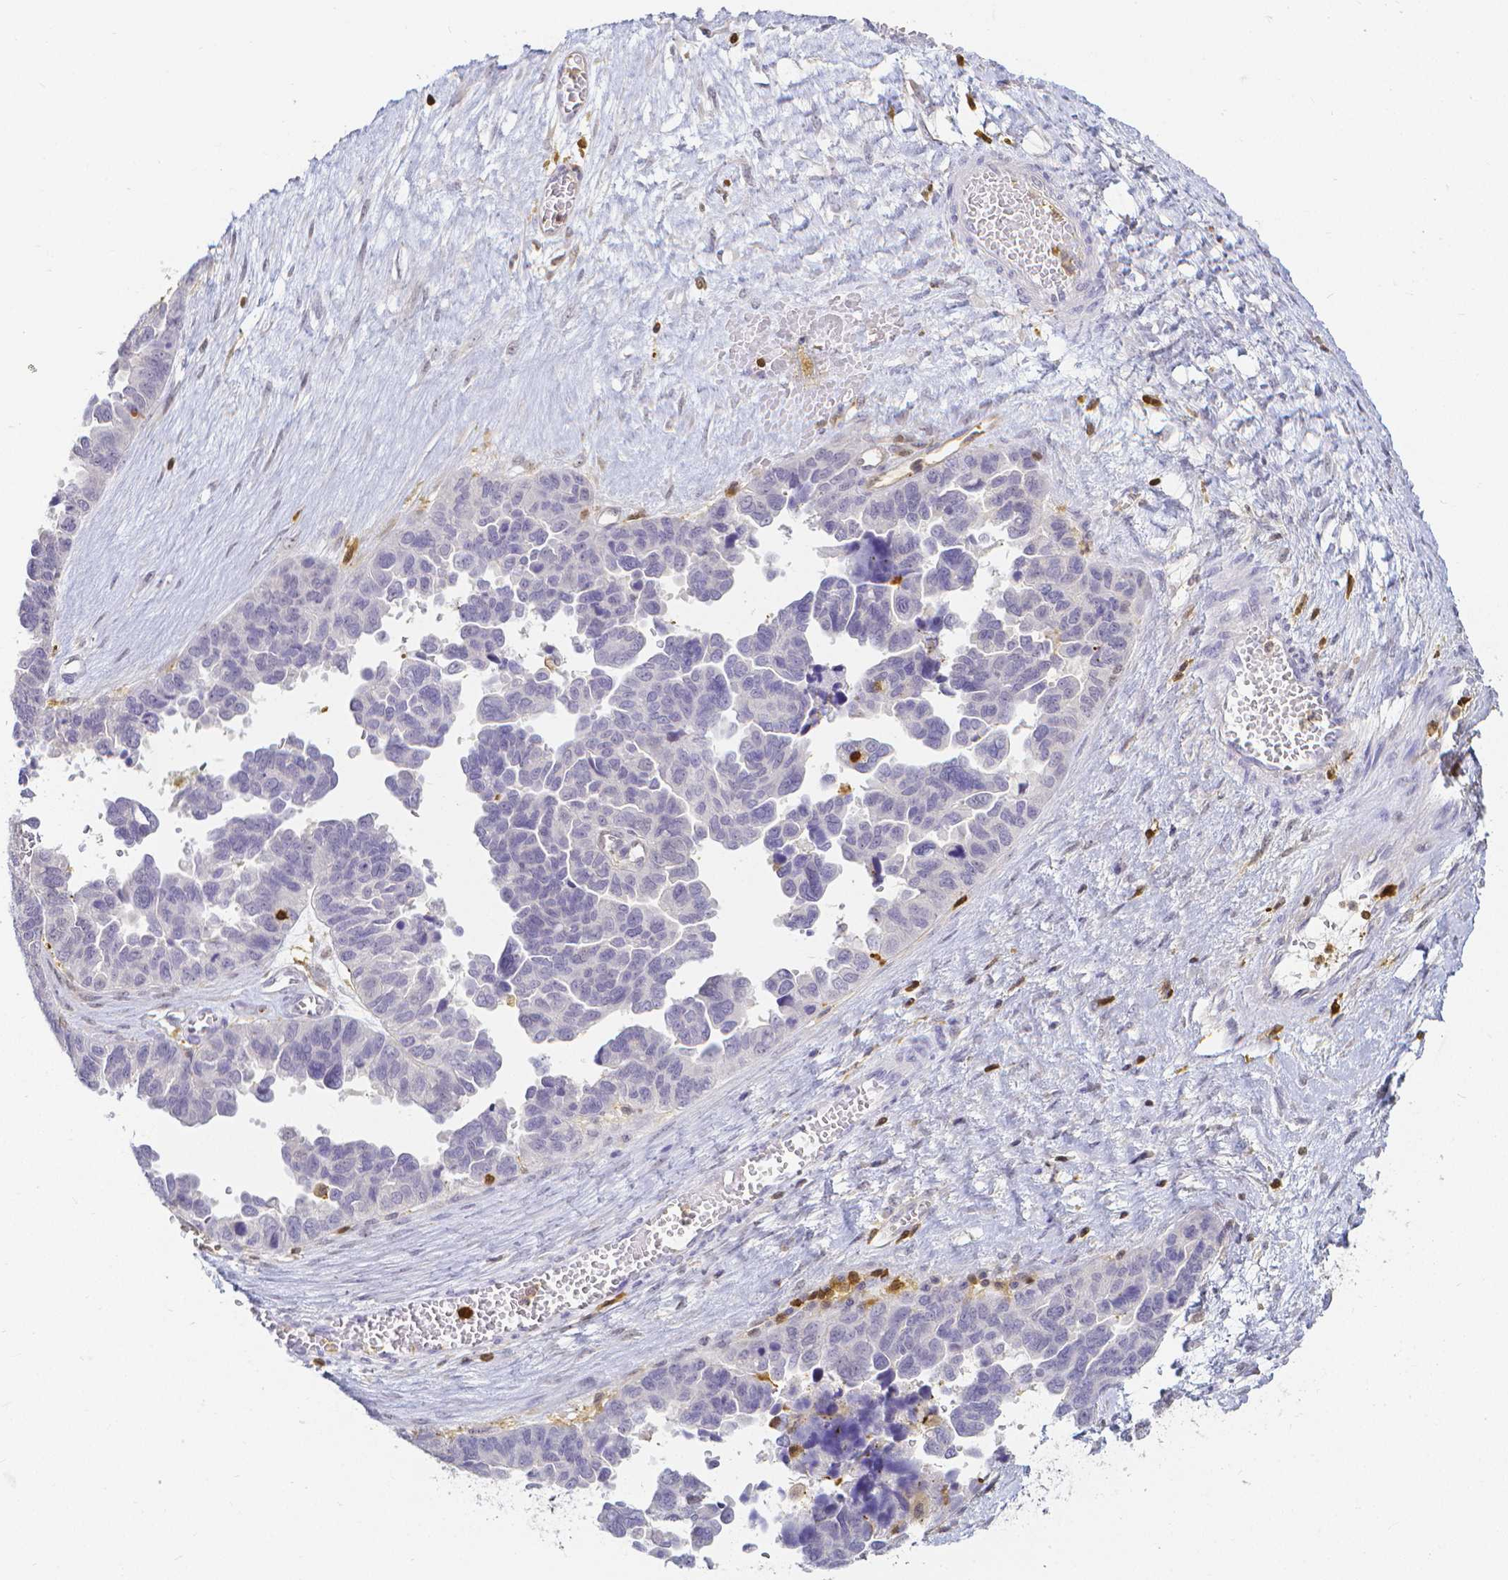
{"staining": {"intensity": "negative", "quantity": "none", "location": "none"}, "tissue": "ovarian cancer", "cell_type": "Tumor cells", "image_type": "cancer", "snomed": [{"axis": "morphology", "description": "Cystadenocarcinoma, serous, NOS"}, {"axis": "topography", "description": "Ovary"}], "caption": "High power microscopy image of an immunohistochemistry micrograph of serous cystadenocarcinoma (ovarian), revealing no significant positivity in tumor cells. The staining is performed using DAB (3,3'-diaminobenzidine) brown chromogen with nuclei counter-stained in using hematoxylin.", "gene": "COTL1", "patient": {"sex": "female", "age": 64}}